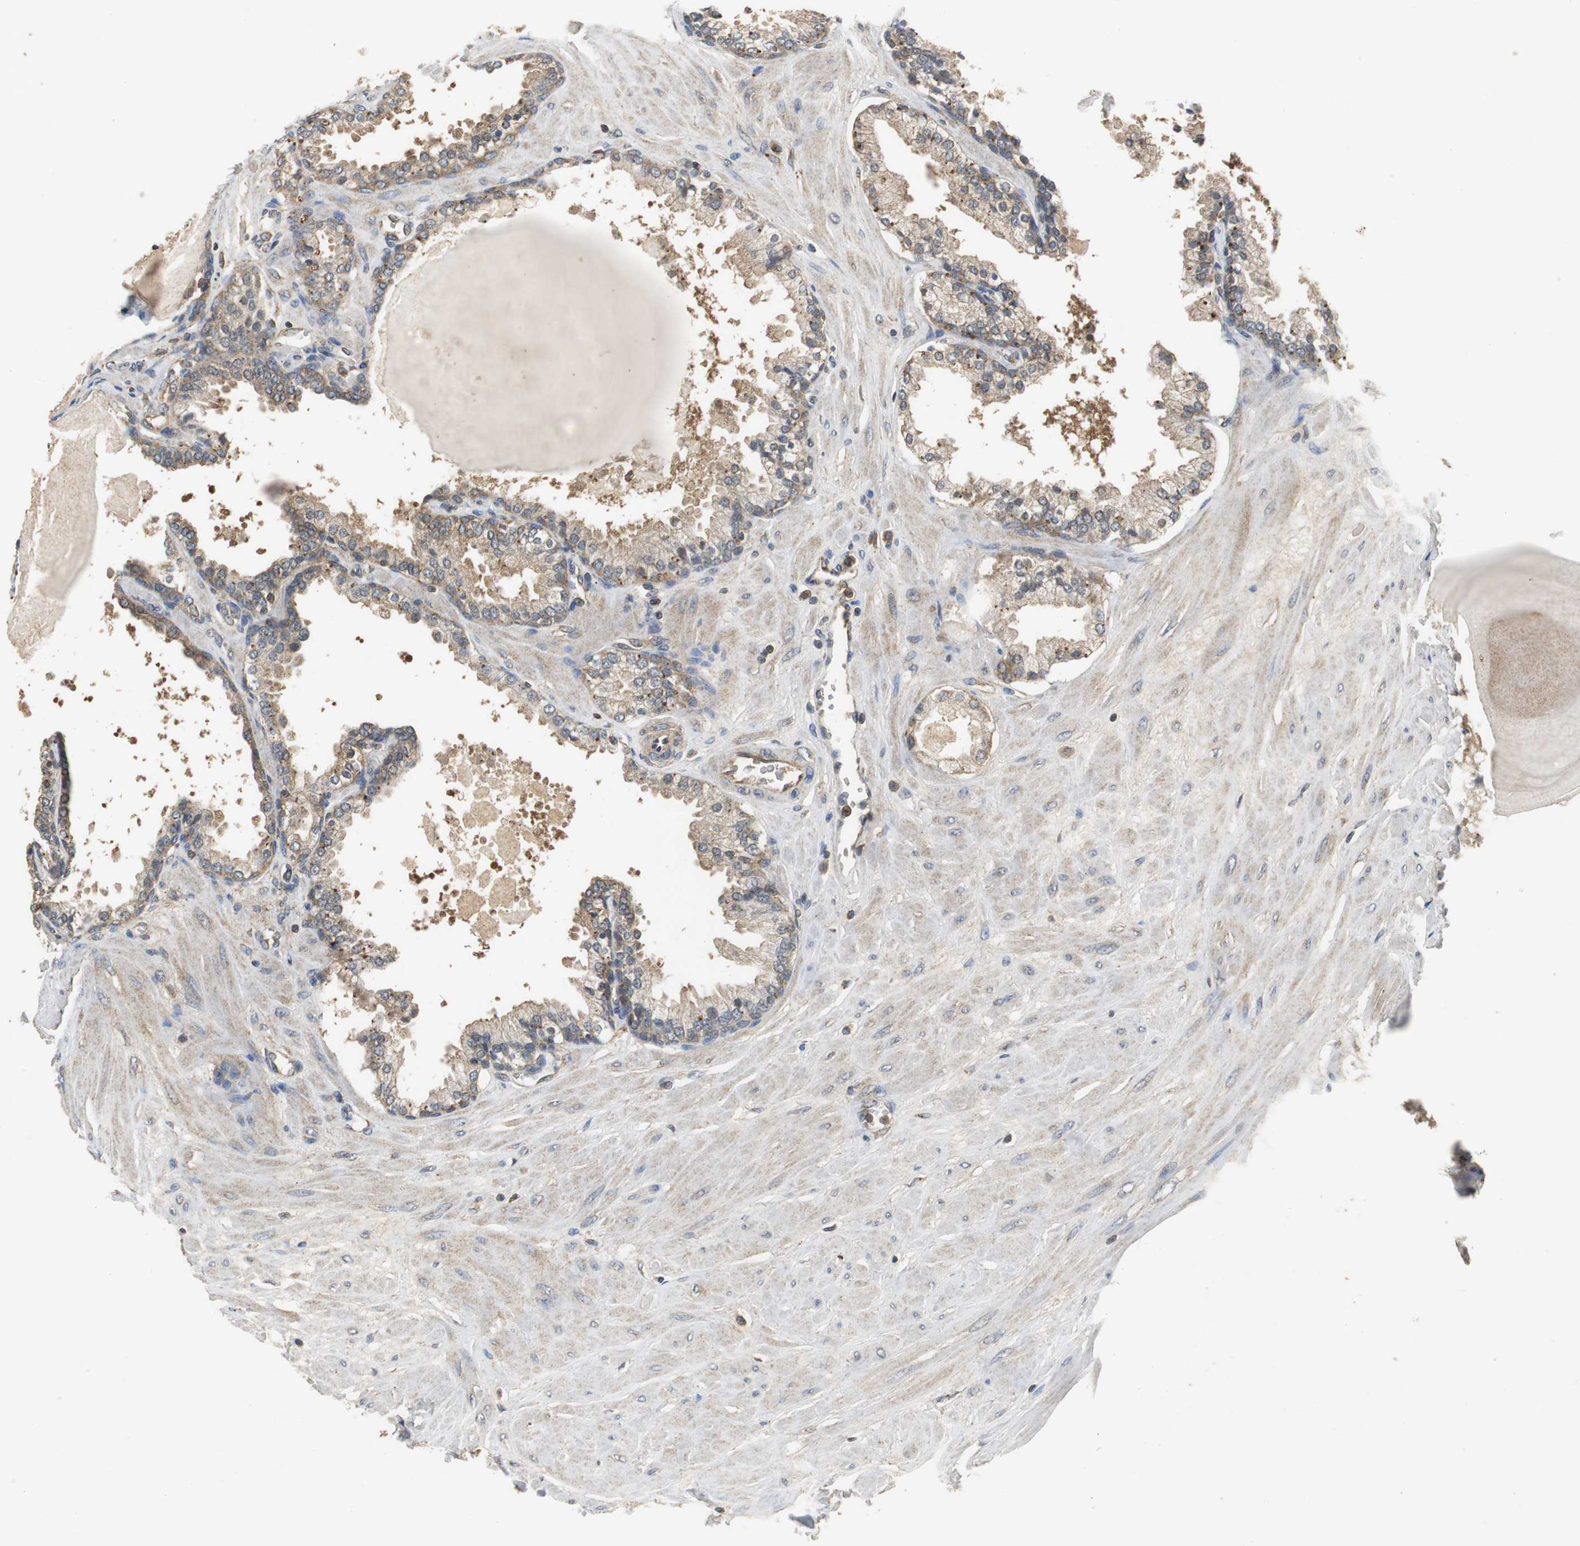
{"staining": {"intensity": "moderate", "quantity": ">75%", "location": "cytoplasmic/membranous"}, "tissue": "prostate", "cell_type": "Glandular cells", "image_type": "normal", "snomed": [{"axis": "morphology", "description": "Normal tissue, NOS"}, {"axis": "topography", "description": "Prostate"}], "caption": "DAB immunohistochemical staining of unremarkable prostate shows moderate cytoplasmic/membranous protein positivity in approximately >75% of glandular cells. (DAB IHC, brown staining for protein, blue staining for nuclei).", "gene": "VBP1", "patient": {"sex": "male", "age": 51}}